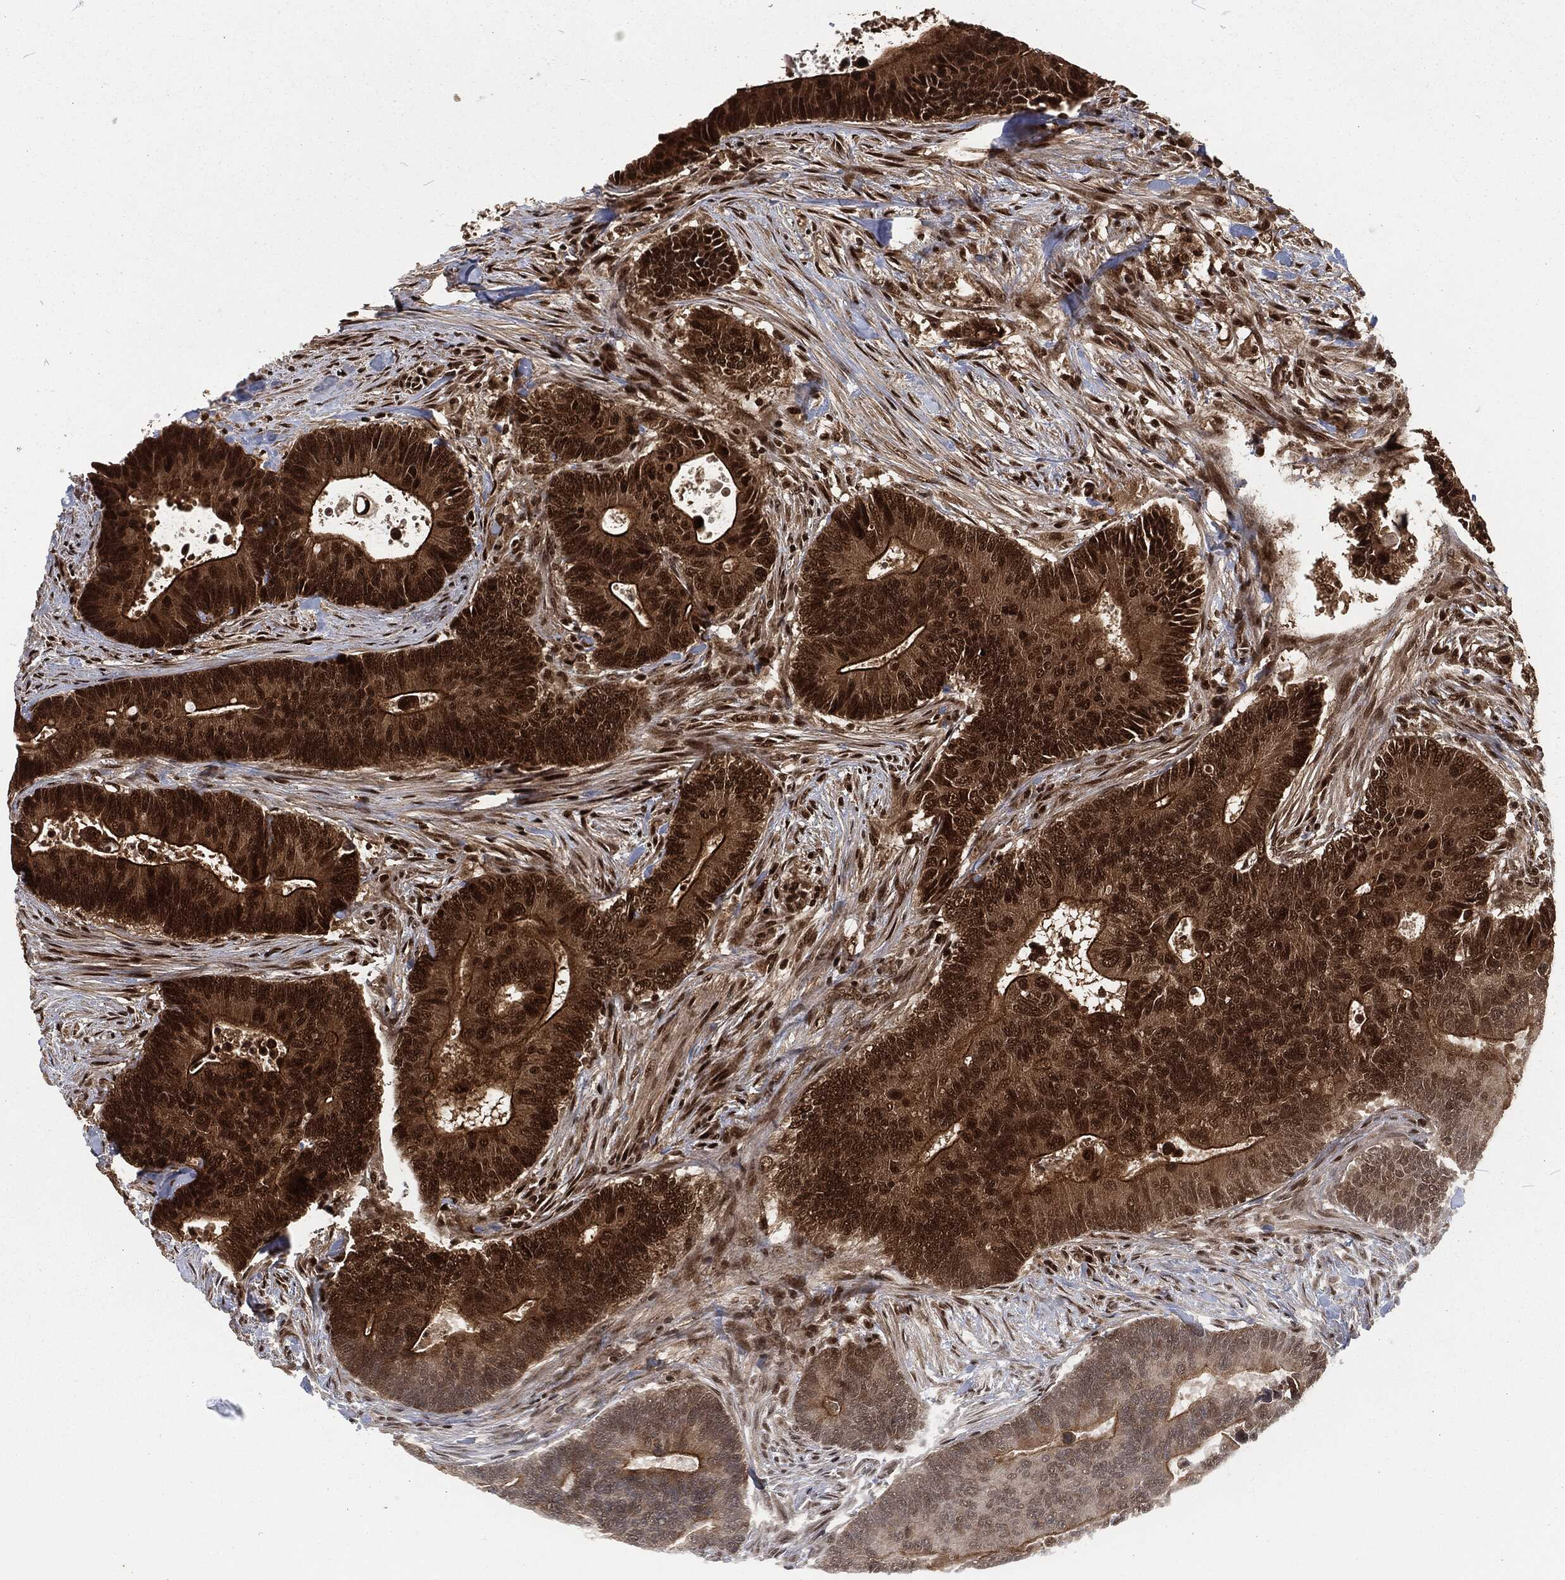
{"staining": {"intensity": "strong", "quantity": ">75%", "location": "cytoplasmic/membranous,nuclear"}, "tissue": "colorectal cancer", "cell_type": "Tumor cells", "image_type": "cancer", "snomed": [{"axis": "morphology", "description": "Adenocarcinoma, NOS"}, {"axis": "topography", "description": "Colon"}], "caption": "Human colorectal cancer (adenocarcinoma) stained with a brown dye exhibits strong cytoplasmic/membranous and nuclear positive positivity in approximately >75% of tumor cells.", "gene": "NGRN", "patient": {"sex": "male", "age": 75}}